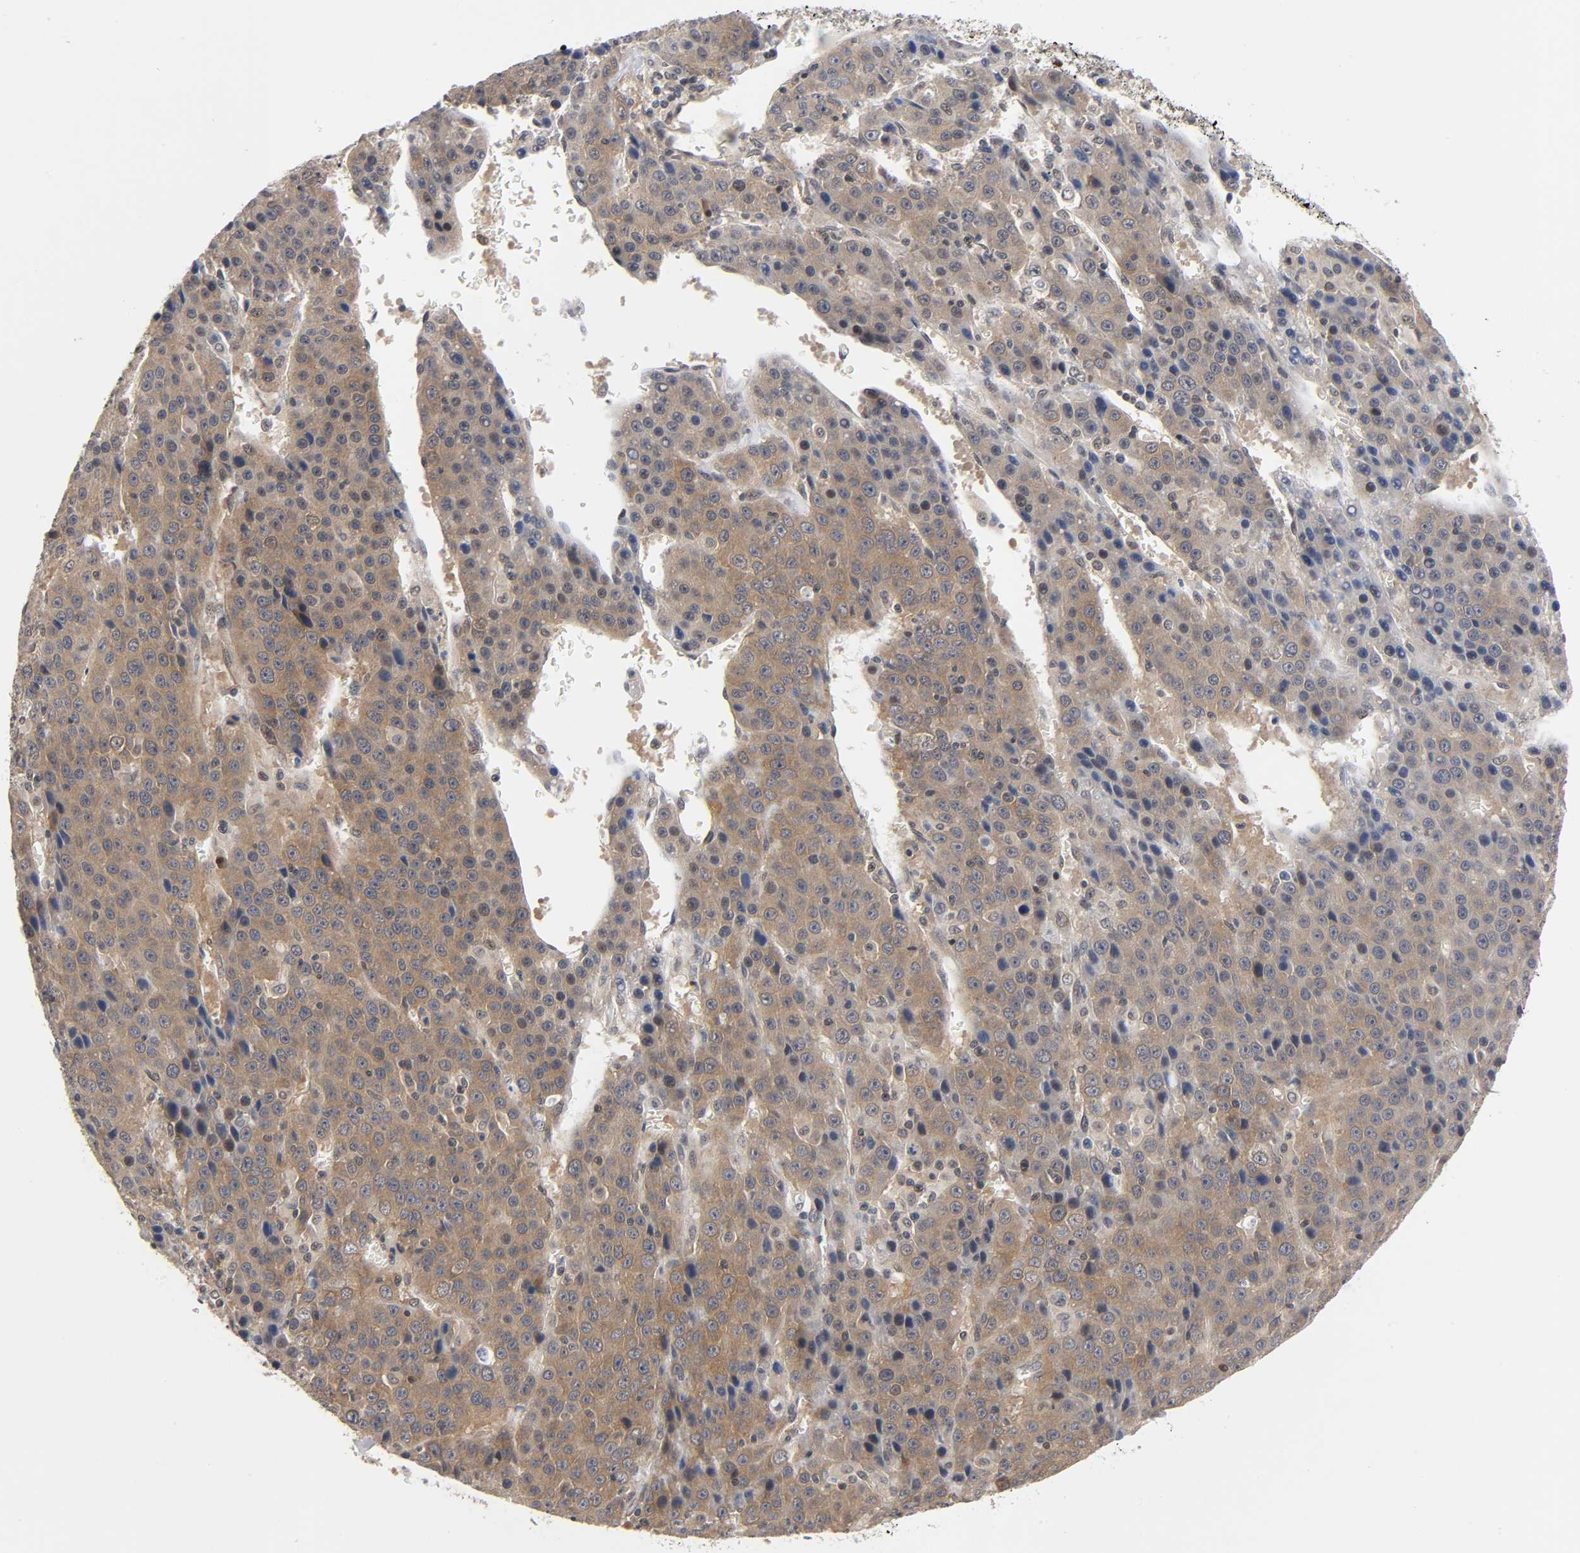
{"staining": {"intensity": "moderate", "quantity": "25%-75%", "location": "cytoplasmic/membranous"}, "tissue": "liver cancer", "cell_type": "Tumor cells", "image_type": "cancer", "snomed": [{"axis": "morphology", "description": "Carcinoma, Hepatocellular, NOS"}, {"axis": "topography", "description": "Liver"}], "caption": "Brown immunohistochemical staining in human liver cancer (hepatocellular carcinoma) shows moderate cytoplasmic/membranous expression in about 25%-75% of tumor cells. (brown staining indicates protein expression, while blue staining denotes nuclei).", "gene": "PRKAB1", "patient": {"sex": "female", "age": 53}}